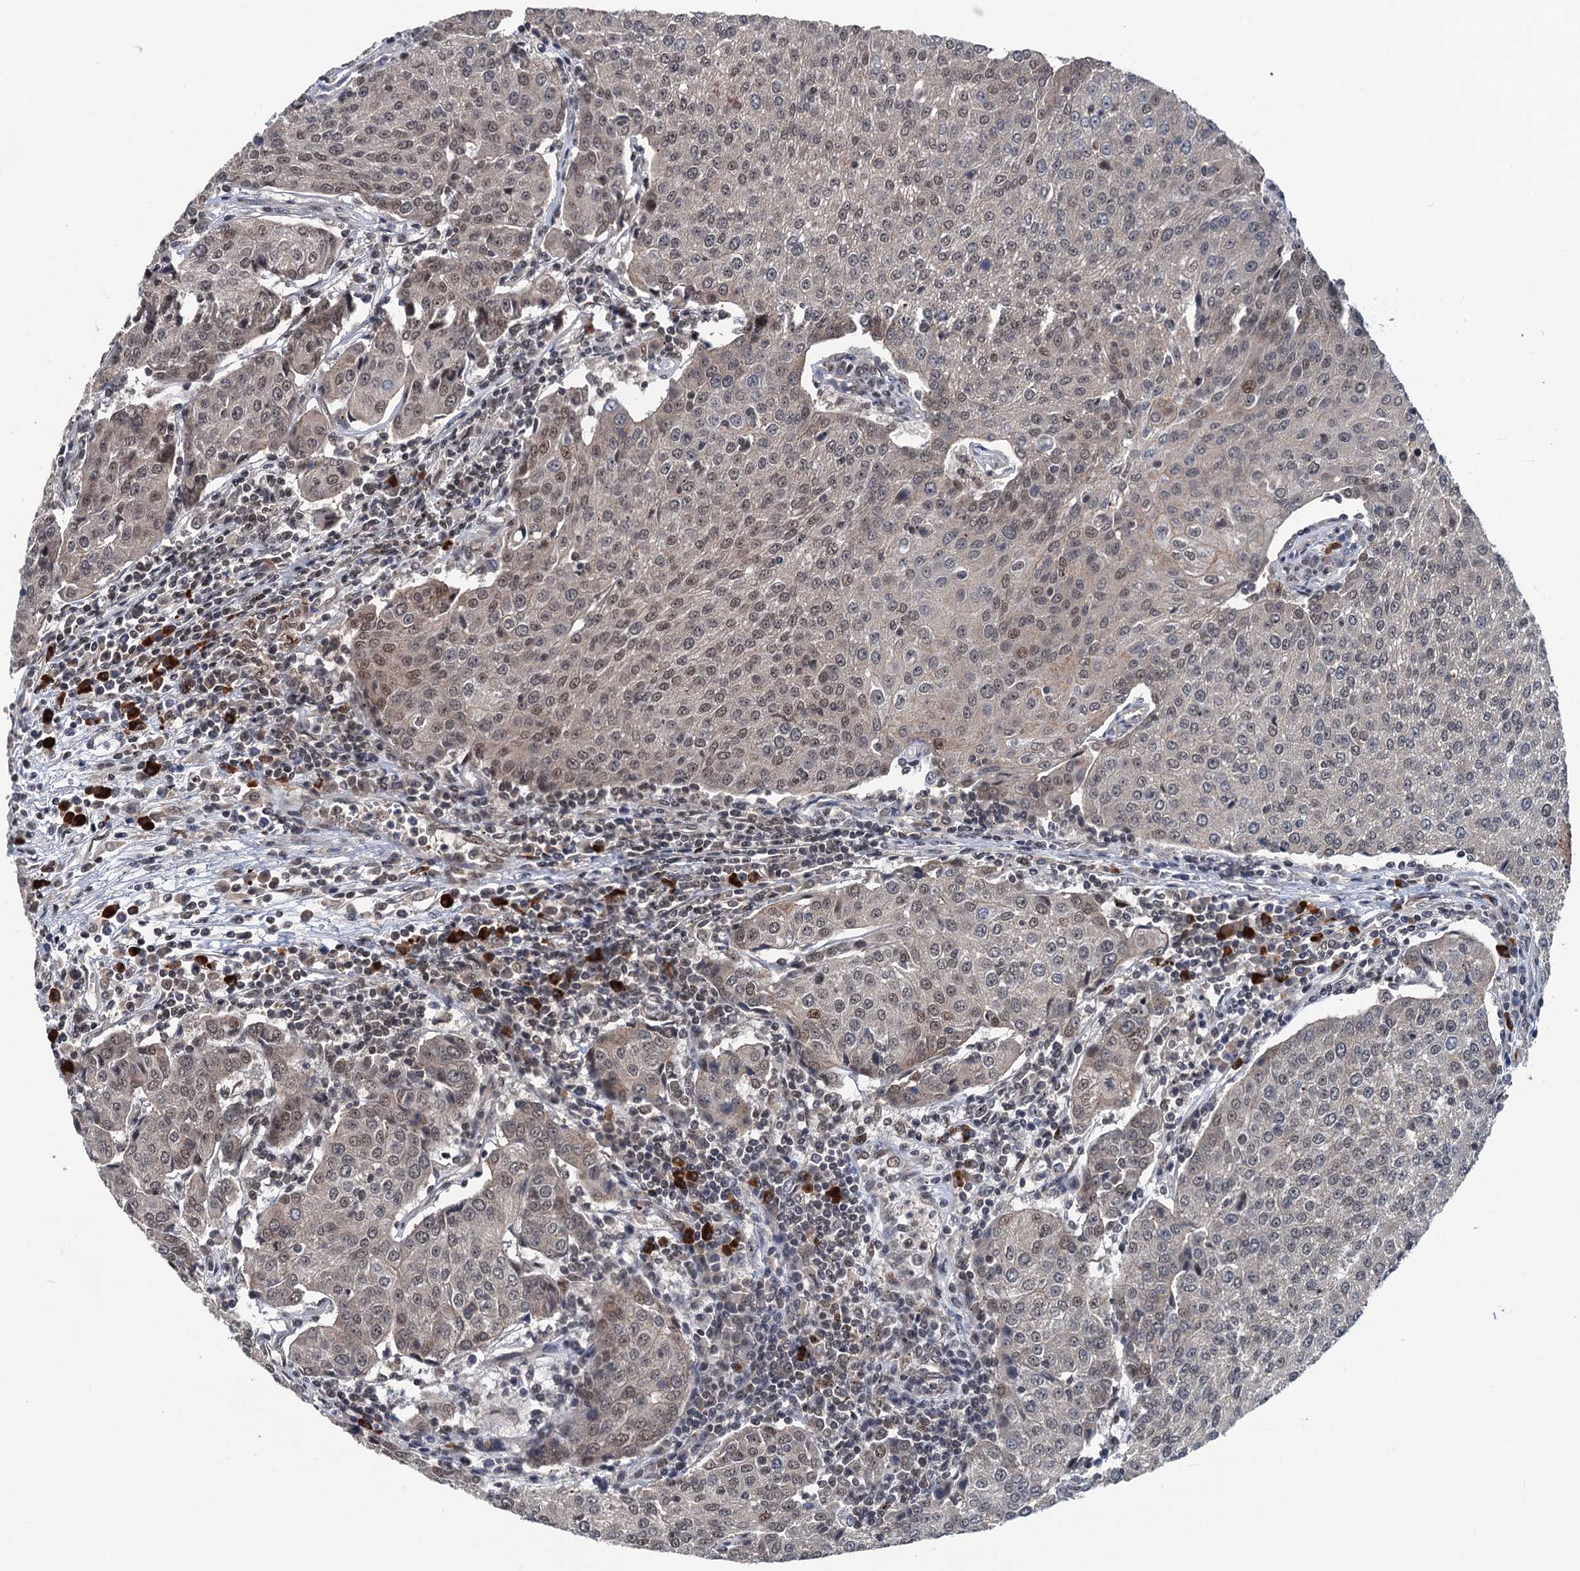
{"staining": {"intensity": "weak", "quantity": "<25%", "location": "nuclear"}, "tissue": "urothelial cancer", "cell_type": "Tumor cells", "image_type": "cancer", "snomed": [{"axis": "morphology", "description": "Urothelial carcinoma, High grade"}, {"axis": "topography", "description": "Urinary bladder"}], "caption": "IHC micrograph of neoplastic tissue: human urothelial carcinoma (high-grade) stained with DAB reveals no significant protein staining in tumor cells.", "gene": "RASSF4", "patient": {"sex": "female", "age": 85}}